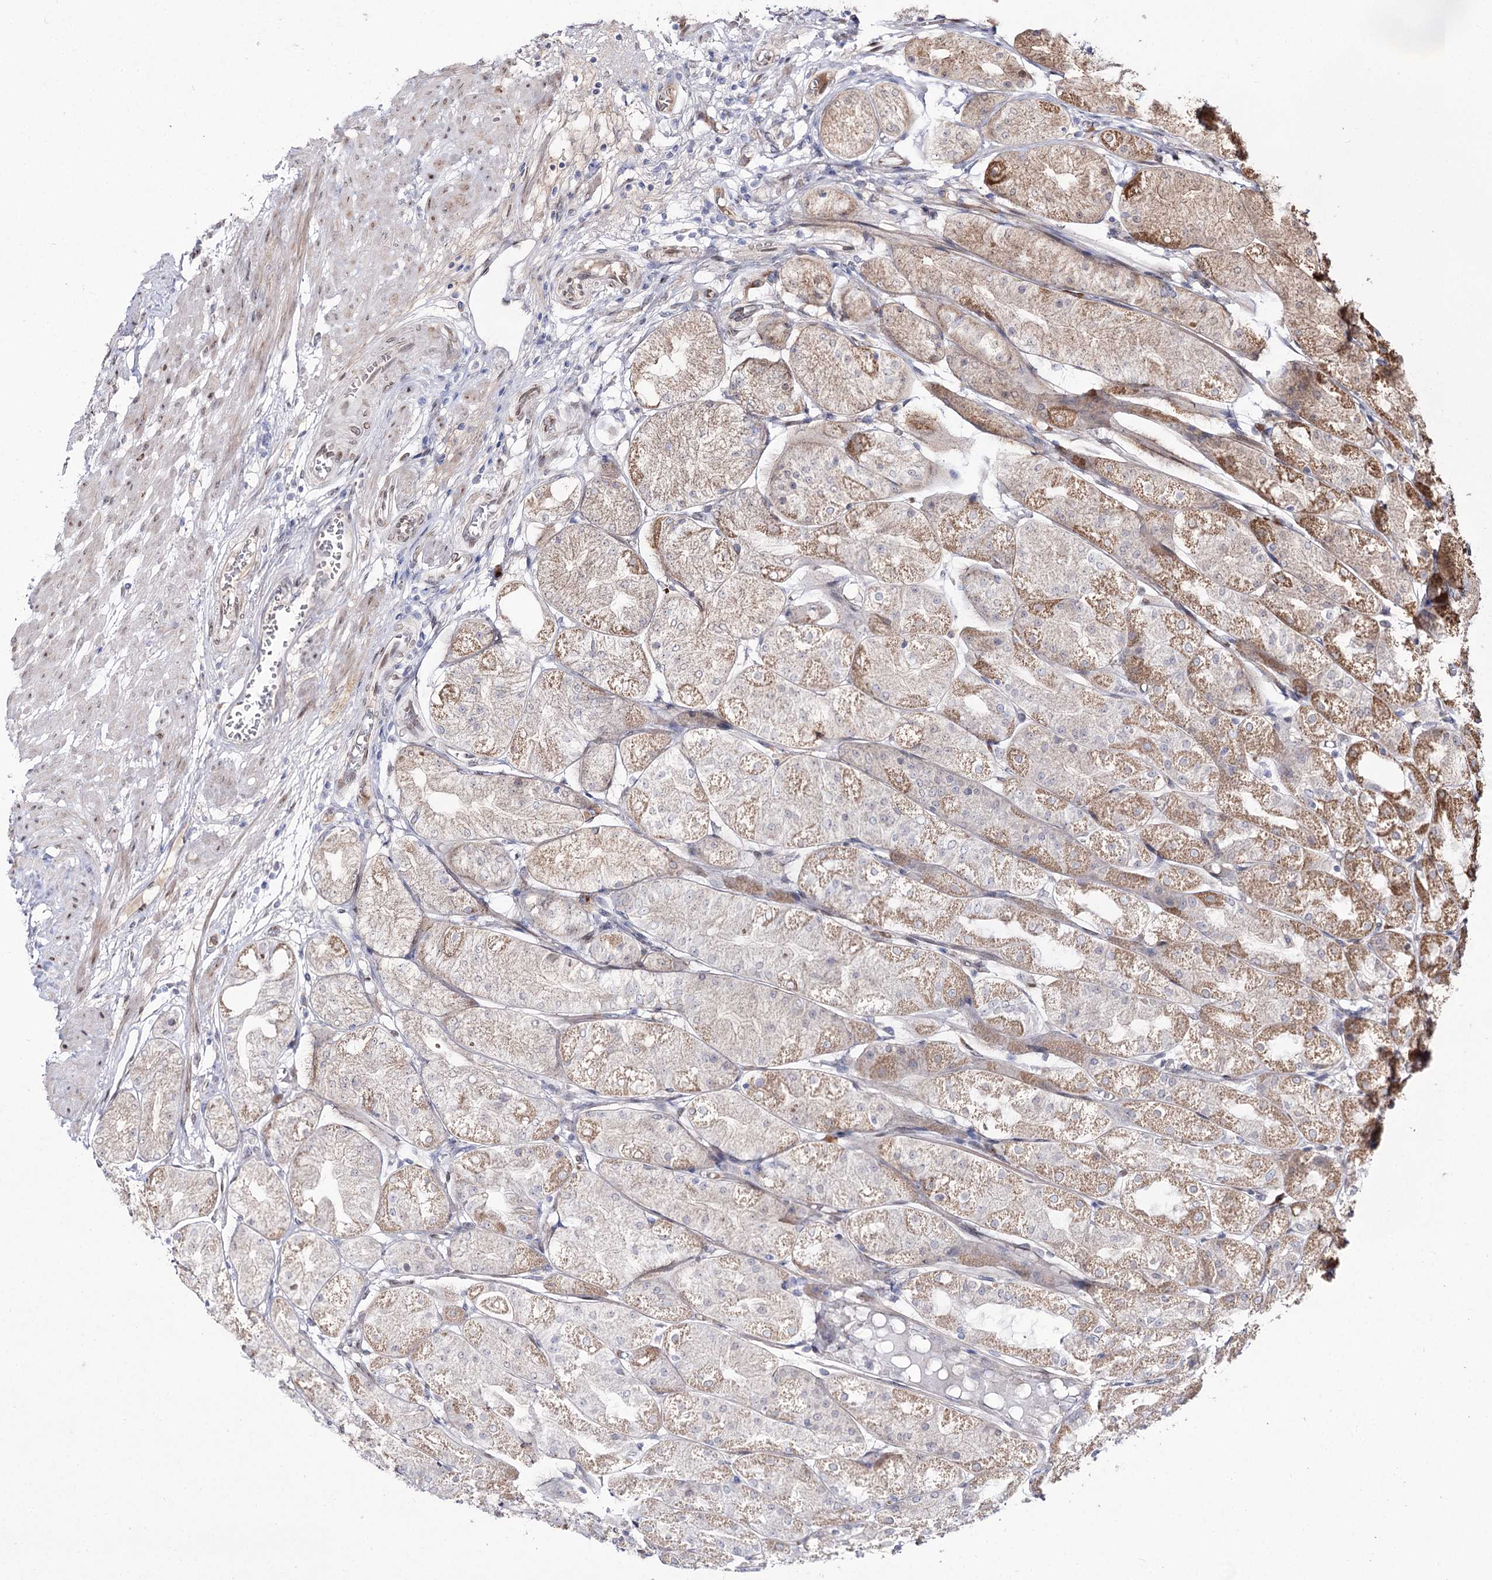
{"staining": {"intensity": "moderate", "quantity": "25%-75%", "location": "cytoplasmic/membranous"}, "tissue": "stomach", "cell_type": "Glandular cells", "image_type": "normal", "snomed": [{"axis": "morphology", "description": "Normal tissue, NOS"}, {"axis": "topography", "description": "Stomach, upper"}], "caption": "Moderate cytoplasmic/membranous staining is appreciated in about 25%-75% of glandular cells in unremarkable stomach. (Brightfield microscopy of DAB IHC at high magnification).", "gene": "C11orf80", "patient": {"sex": "male", "age": 72}}